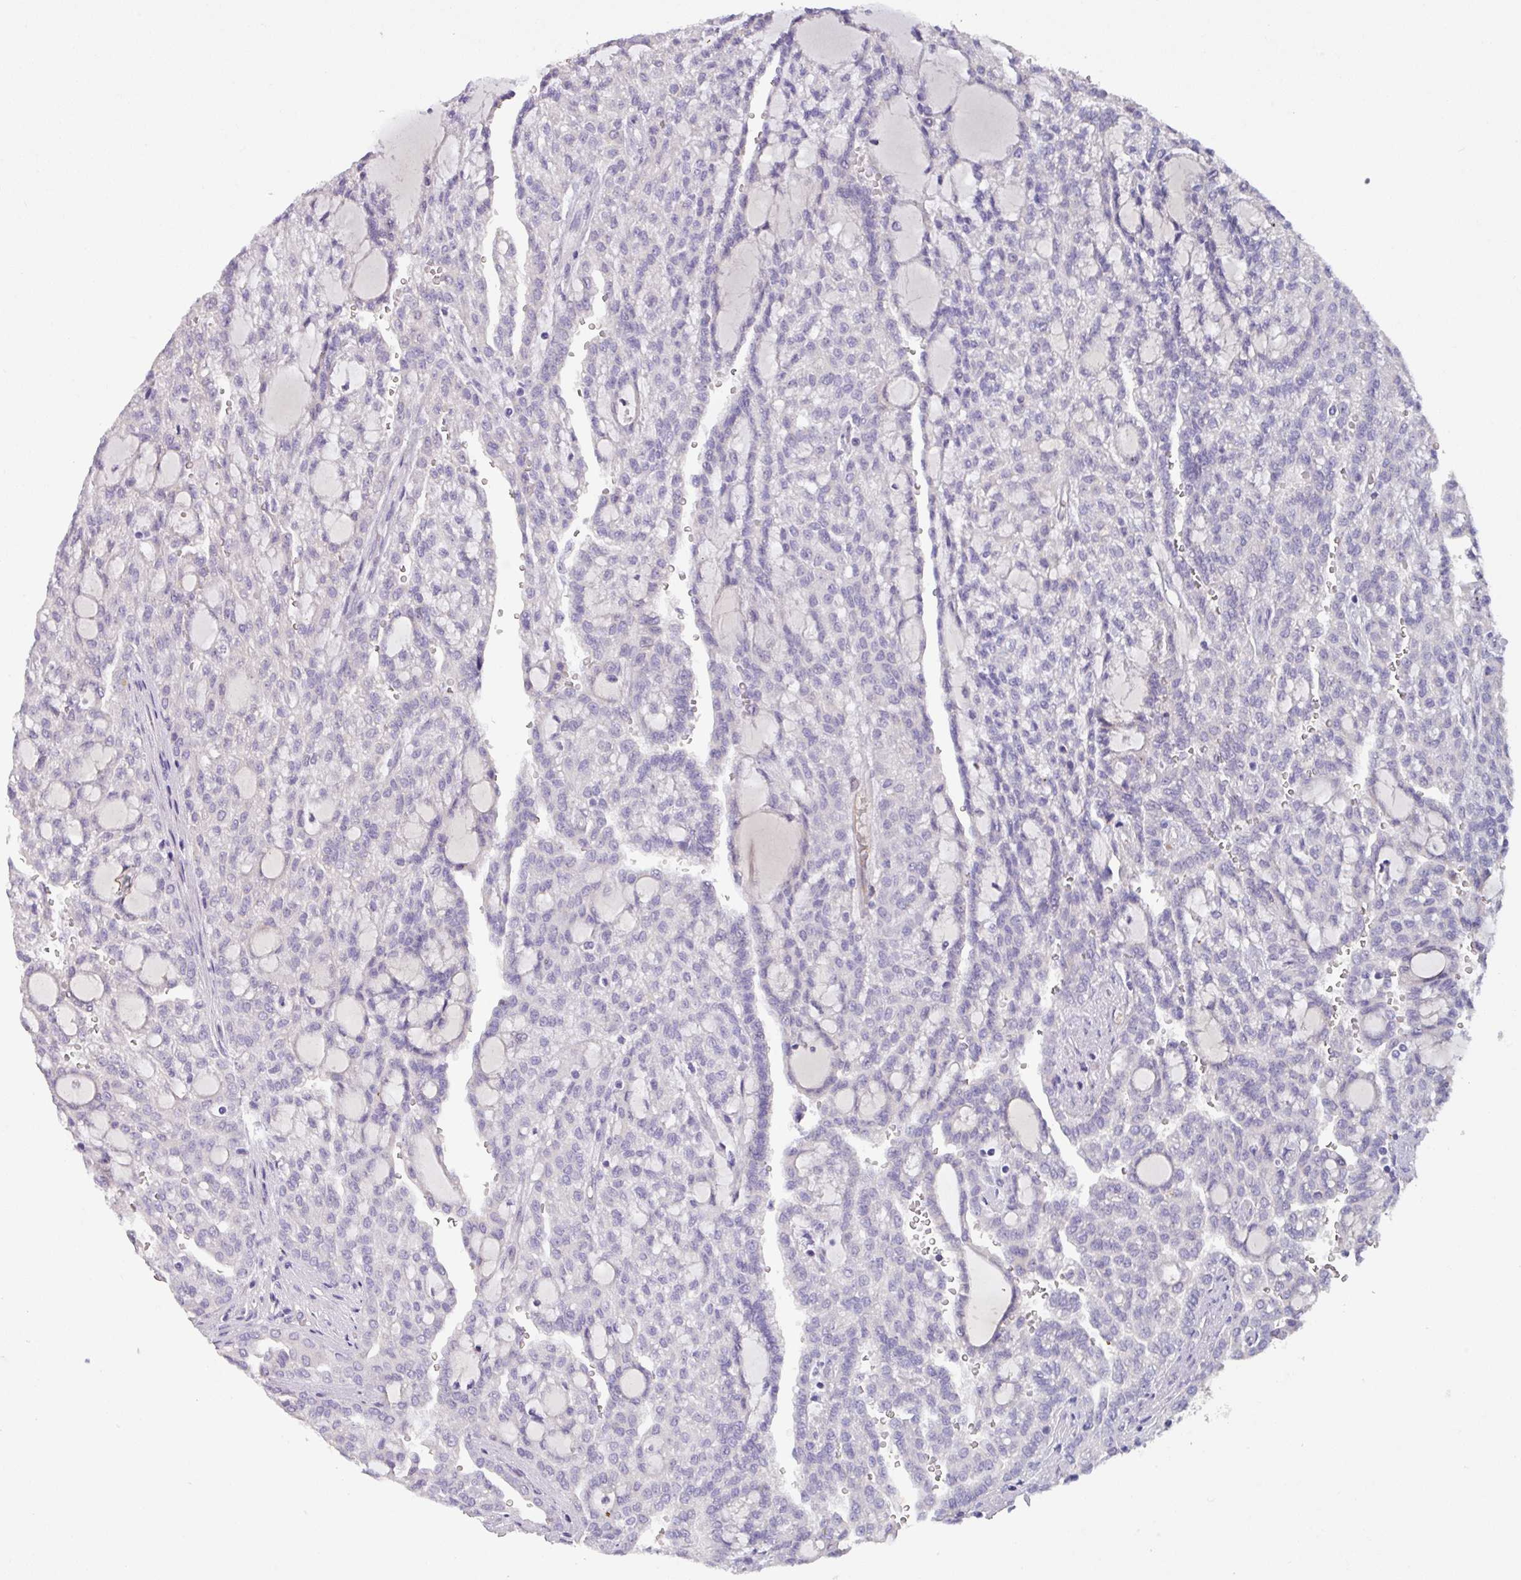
{"staining": {"intensity": "negative", "quantity": "none", "location": "none"}, "tissue": "renal cancer", "cell_type": "Tumor cells", "image_type": "cancer", "snomed": [{"axis": "morphology", "description": "Adenocarcinoma, NOS"}, {"axis": "topography", "description": "Kidney"}], "caption": "Immunohistochemistry (IHC) histopathology image of neoplastic tissue: human renal cancer stained with DAB demonstrates no significant protein positivity in tumor cells. (DAB (3,3'-diaminobenzidine) immunohistochemistry, high magnification).", "gene": "KLHL3", "patient": {"sex": "male", "age": 63}}